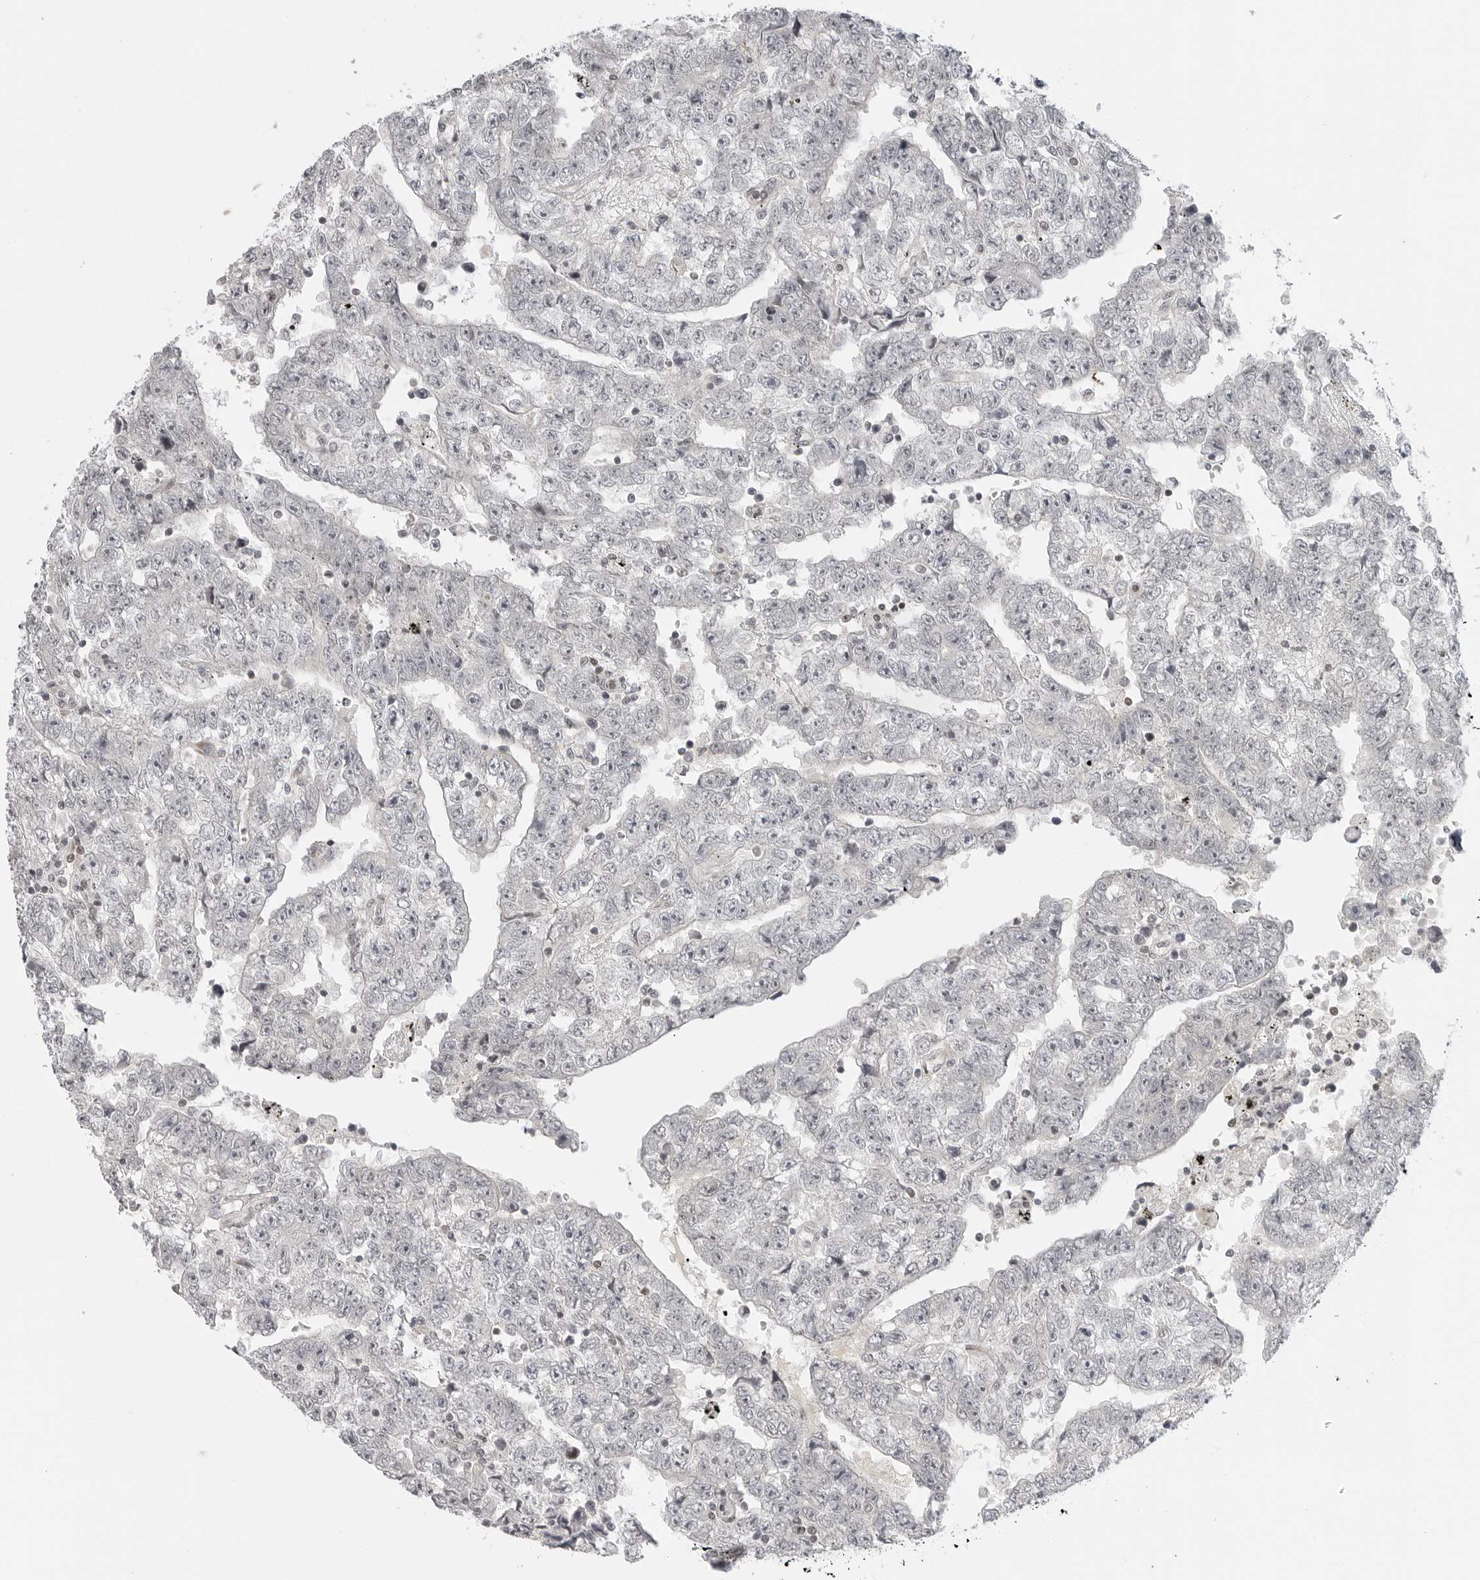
{"staining": {"intensity": "negative", "quantity": "none", "location": "none"}, "tissue": "testis cancer", "cell_type": "Tumor cells", "image_type": "cancer", "snomed": [{"axis": "morphology", "description": "Carcinoma, Embryonal, NOS"}, {"axis": "topography", "description": "Testis"}], "caption": "A photomicrograph of testis embryonal carcinoma stained for a protein demonstrates no brown staining in tumor cells.", "gene": "C8orf33", "patient": {"sex": "male", "age": 25}}